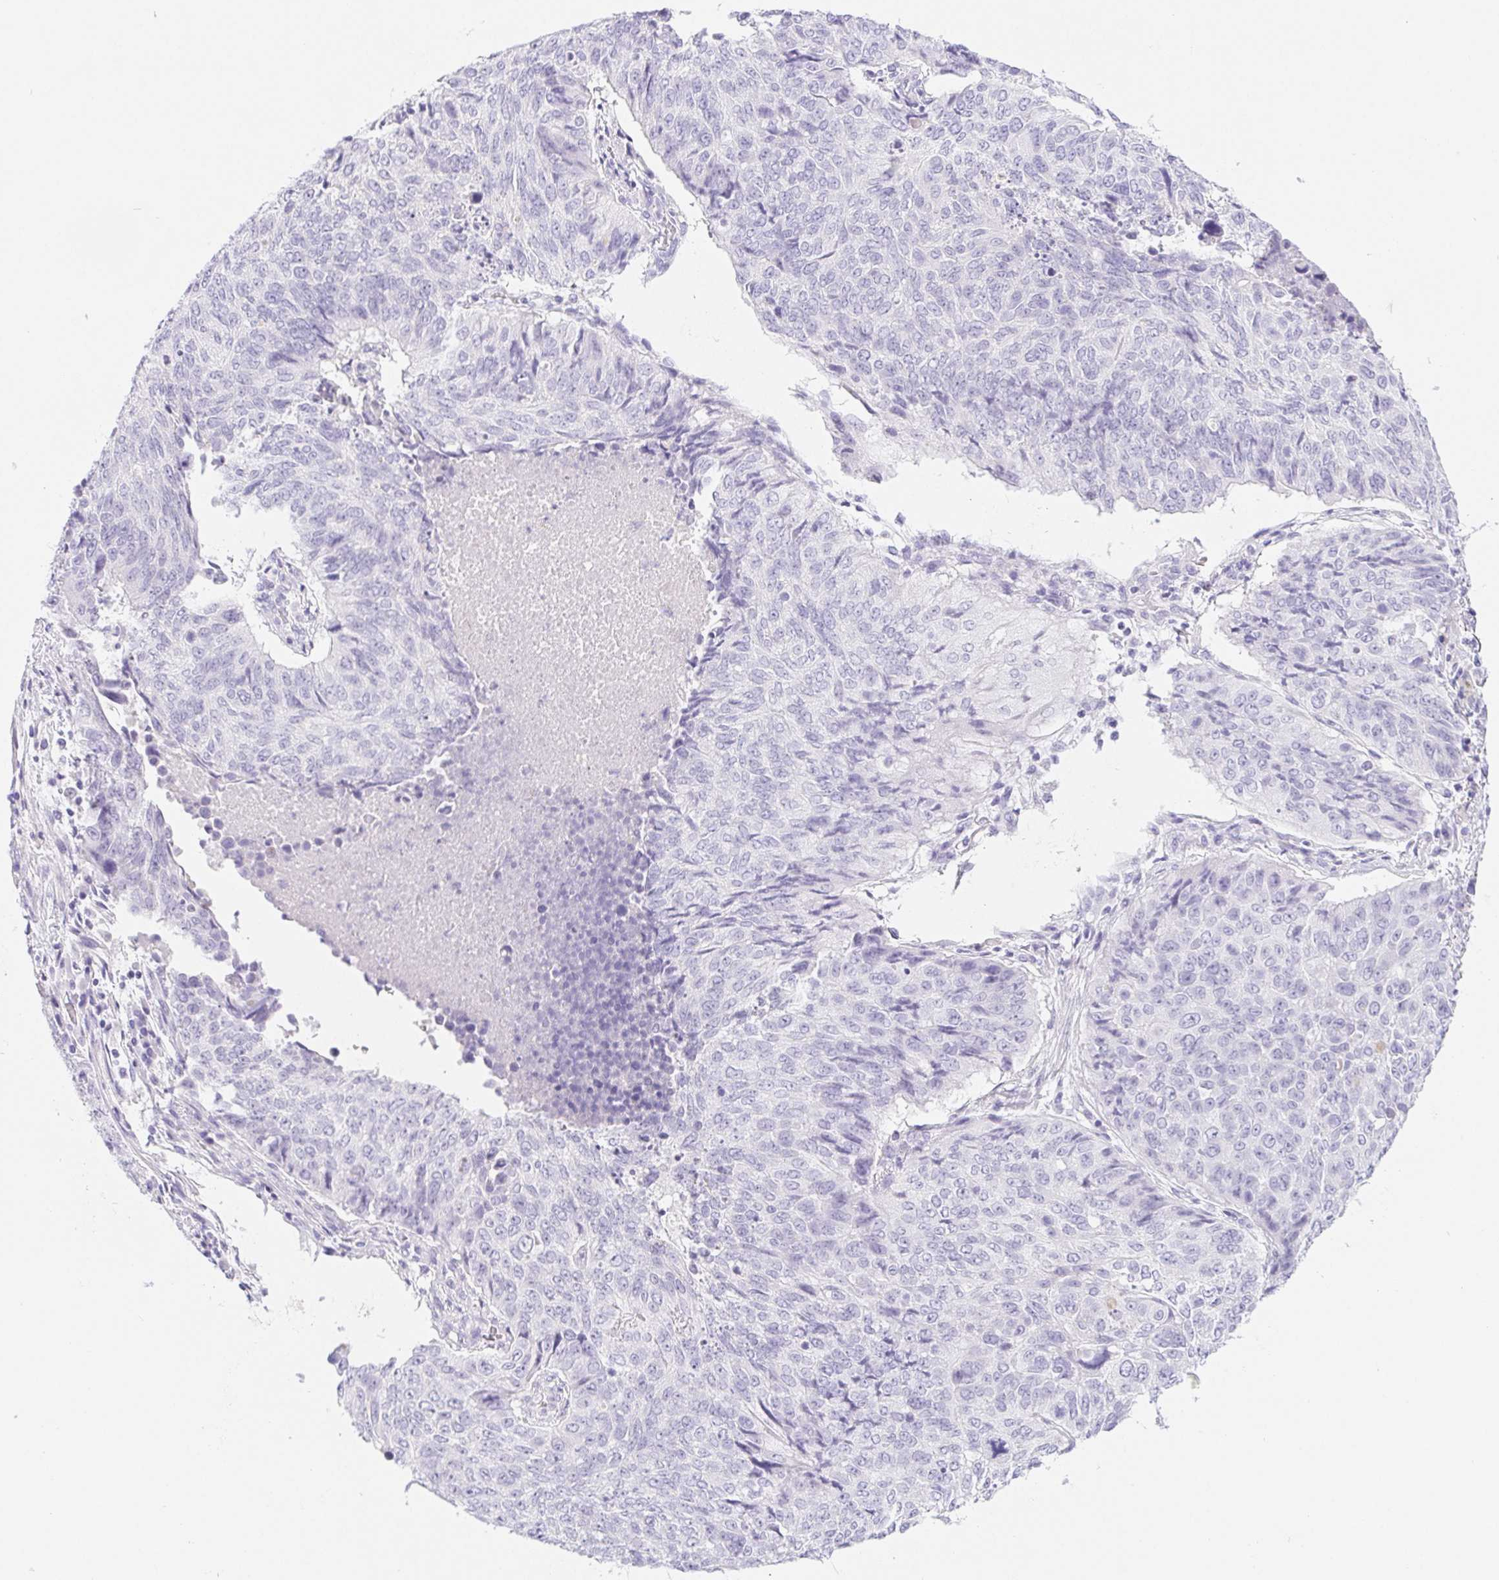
{"staining": {"intensity": "negative", "quantity": "none", "location": "none"}, "tissue": "lung cancer", "cell_type": "Tumor cells", "image_type": "cancer", "snomed": [{"axis": "morphology", "description": "Normal tissue, NOS"}, {"axis": "morphology", "description": "Squamous cell carcinoma, NOS"}, {"axis": "topography", "description": "Bronchus"}, {"axis": "topography", "description": "Lung"}], "caption": "High power microscopy histopathology image of an immunohistochemistry (IHC) histopathology image of squamous cell carcinoma (lung), revealing no significant positivity in tumor cells. The staining was performed using DAB (3,3'-diaminobenzidine) to visualize the protein expression in brown, while the nuclei were stained in blue with hematoxylin (Magnification: 20x).", "gene": "PNLIP", "patient": {"sex": "male", "age": 64}}